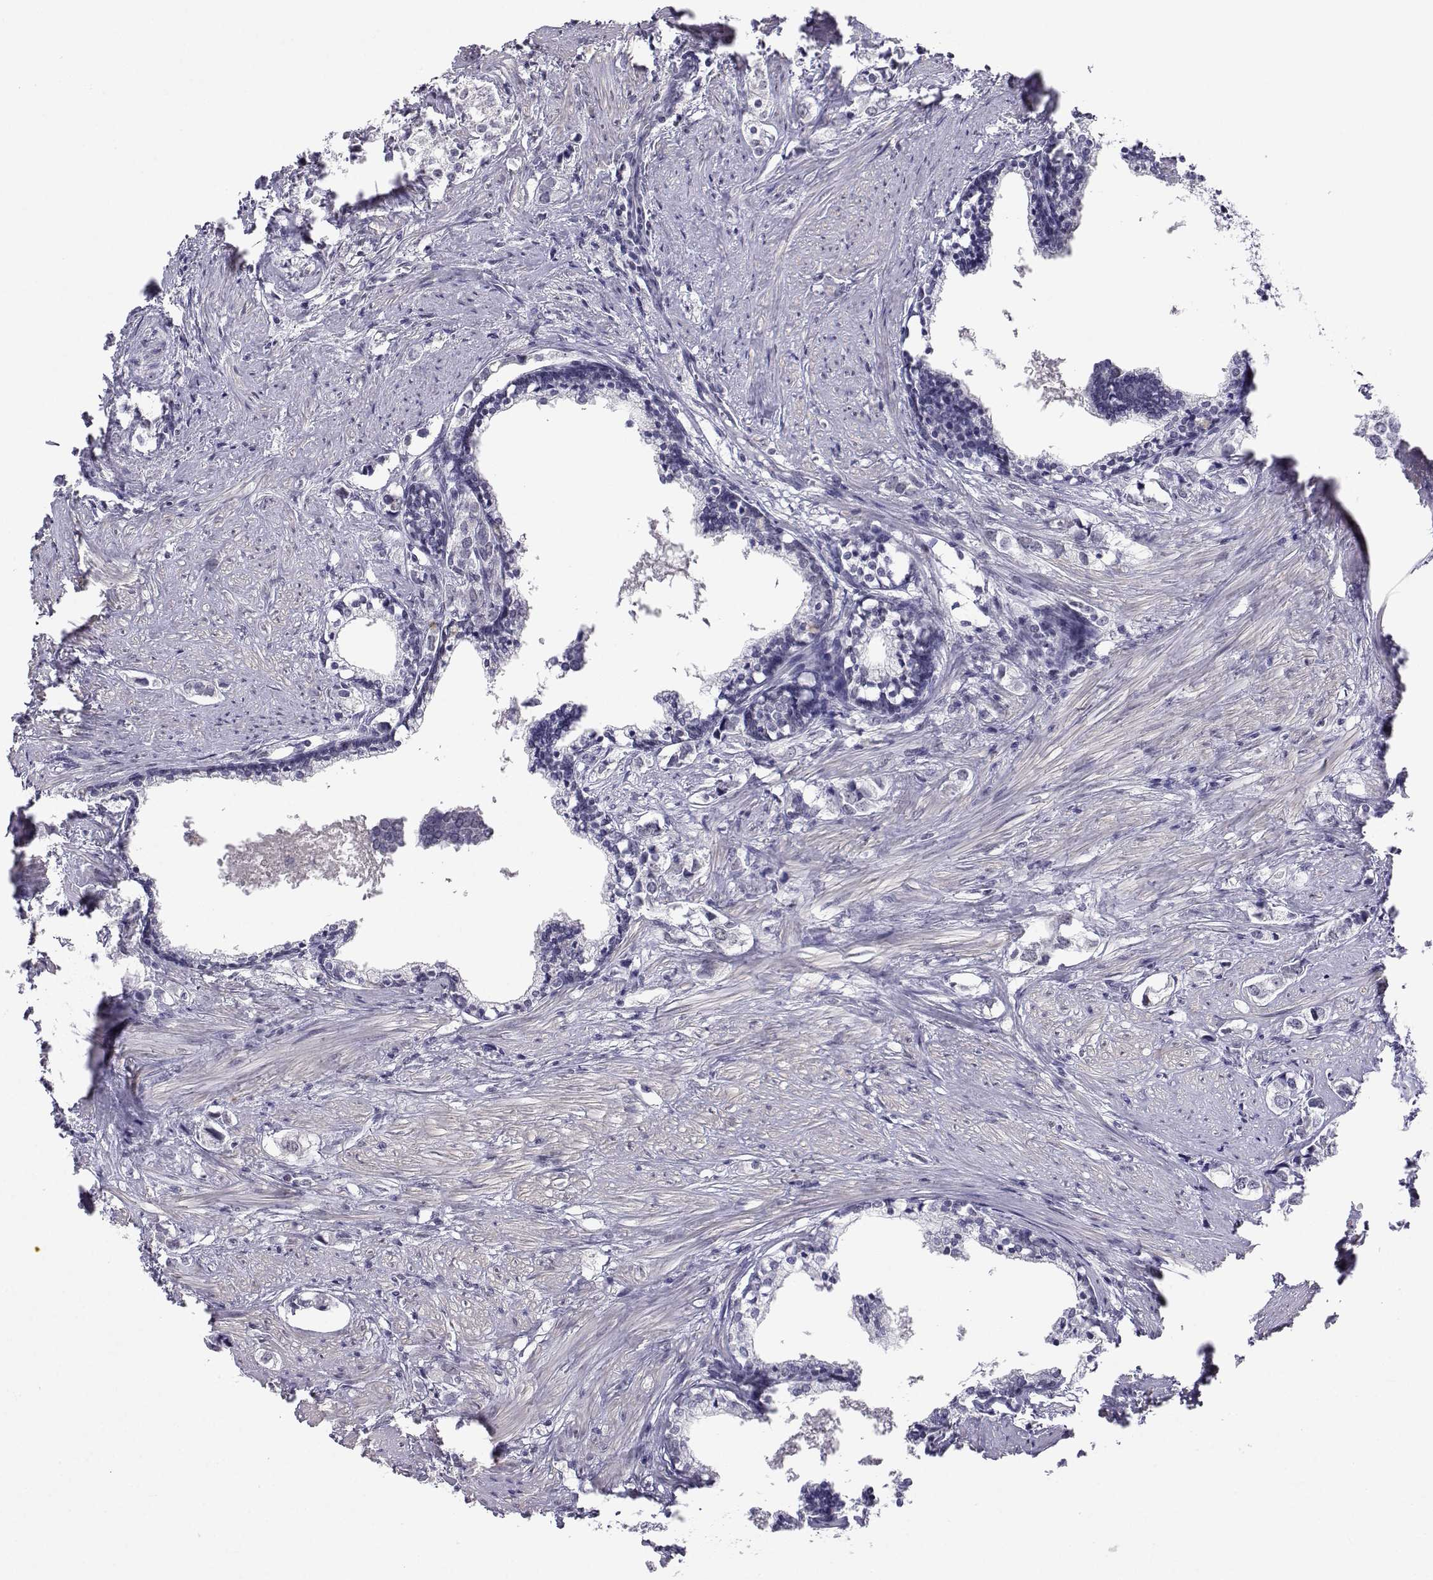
{"staining": {"intensity": "negative", "quantity": "none", "location": "none"}, "tissue": "prostate cancer", "cell_type": "Tumor cells", "image_type": "cancer", "snomed": [{"axis": "morphology", "description": "Adenocarcinoma, NOS"}, {"axis": "topography", "description": "Prostate and seminal vesicle, NOS"}], "caption": "Immunohistochemistry histopathology image of prostate adenocarcinoma stained for a protein (brown), which displays no staining in tumor cells.", "gene": "MED26", "patient": {"sex": "male", "age": 63}}